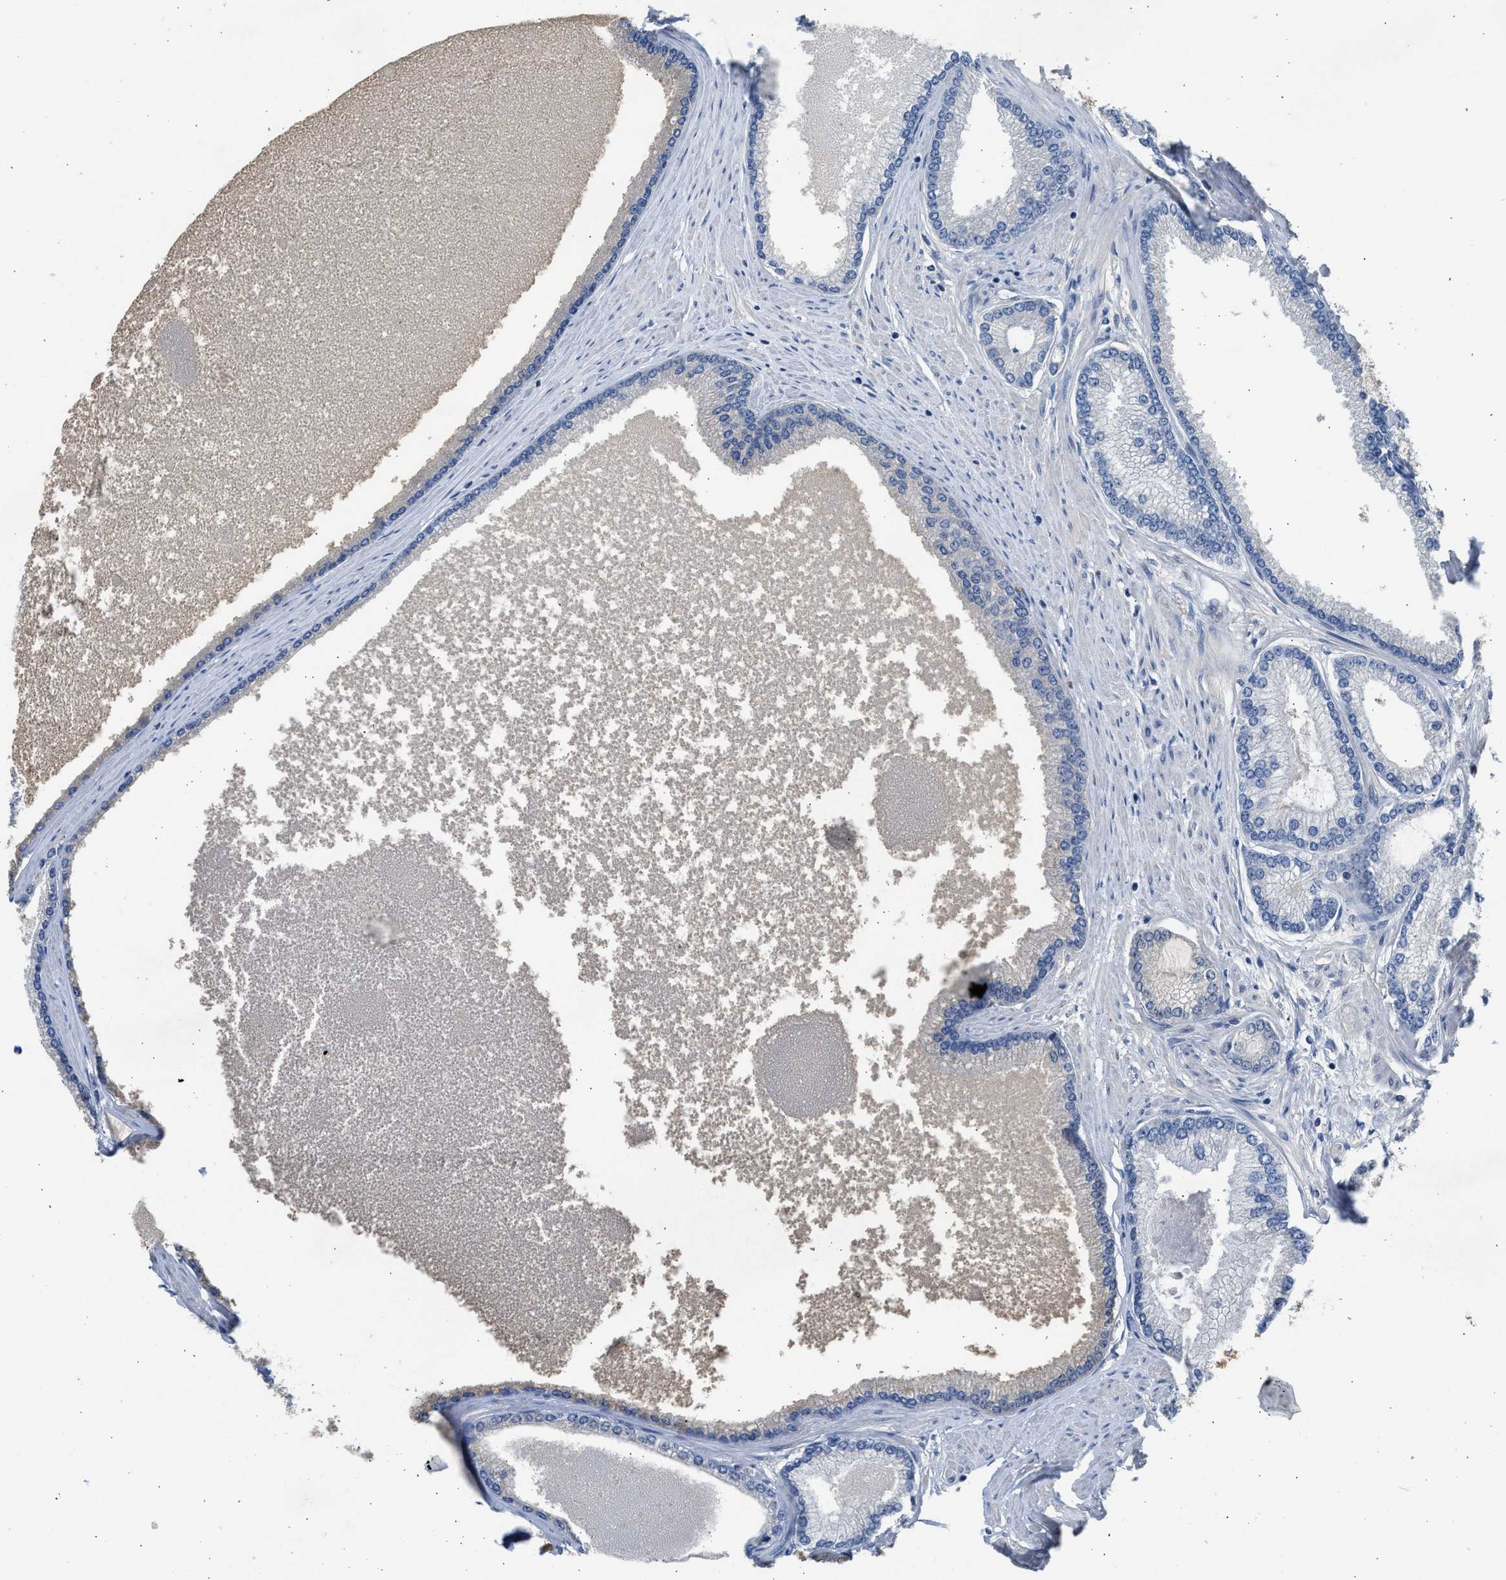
{"staining": {"intensity": "negative", "quantity": "none", "location": "none"}, "tissue": "prostate cancer", "cell_type": "Tumor cells", "image_type": "cancer", "snomed": [{"axis": "morphology", "description": "Adenocarcinoma, High grade"}, {"axis": "topography", "description": "Prostate"}], "caption": "Immunohistochemistry of prostate cancer displays no expression in tumor cells.", "gene": "SULT2A1", "patient": {"sex": "male", "age": 61}}